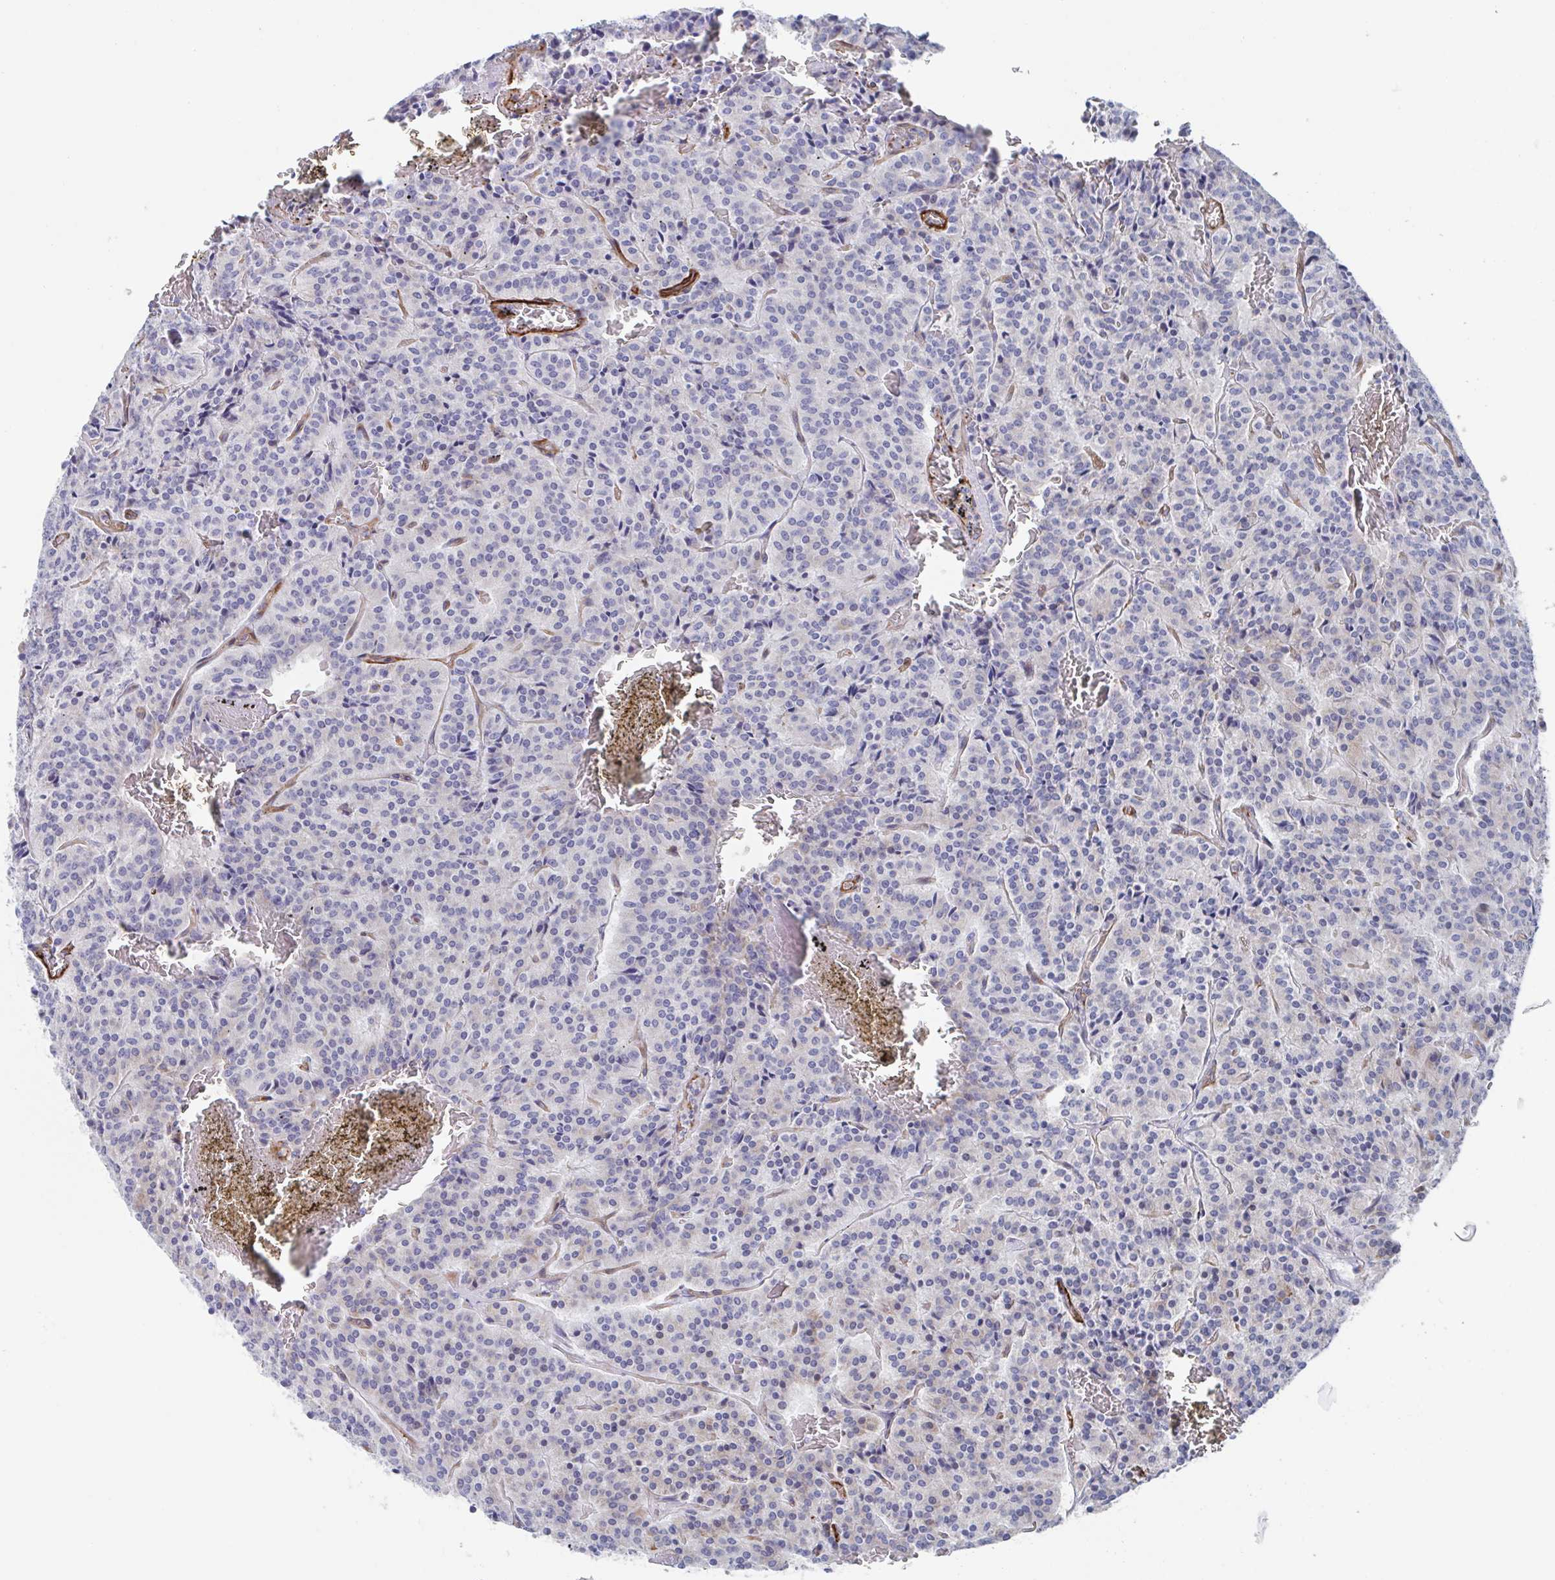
{"staining": {"intensity": "negative", "quantity": "none", "location": "none"}, "tissue": "carcinoid", "cell_type": "Tumor cells", "image_type": "cancer", "snomed": [{"axis": "morphology", "description": "Carcinoid, malignant, NOS"}, {"axis": "topography", "description": "Lung"}], "caption": "The image demonstrates no significant staining in tumor cells of carcinoid (malignant).", "gene": "KLC3", "patient": {"sex": "male", "age": 70}}